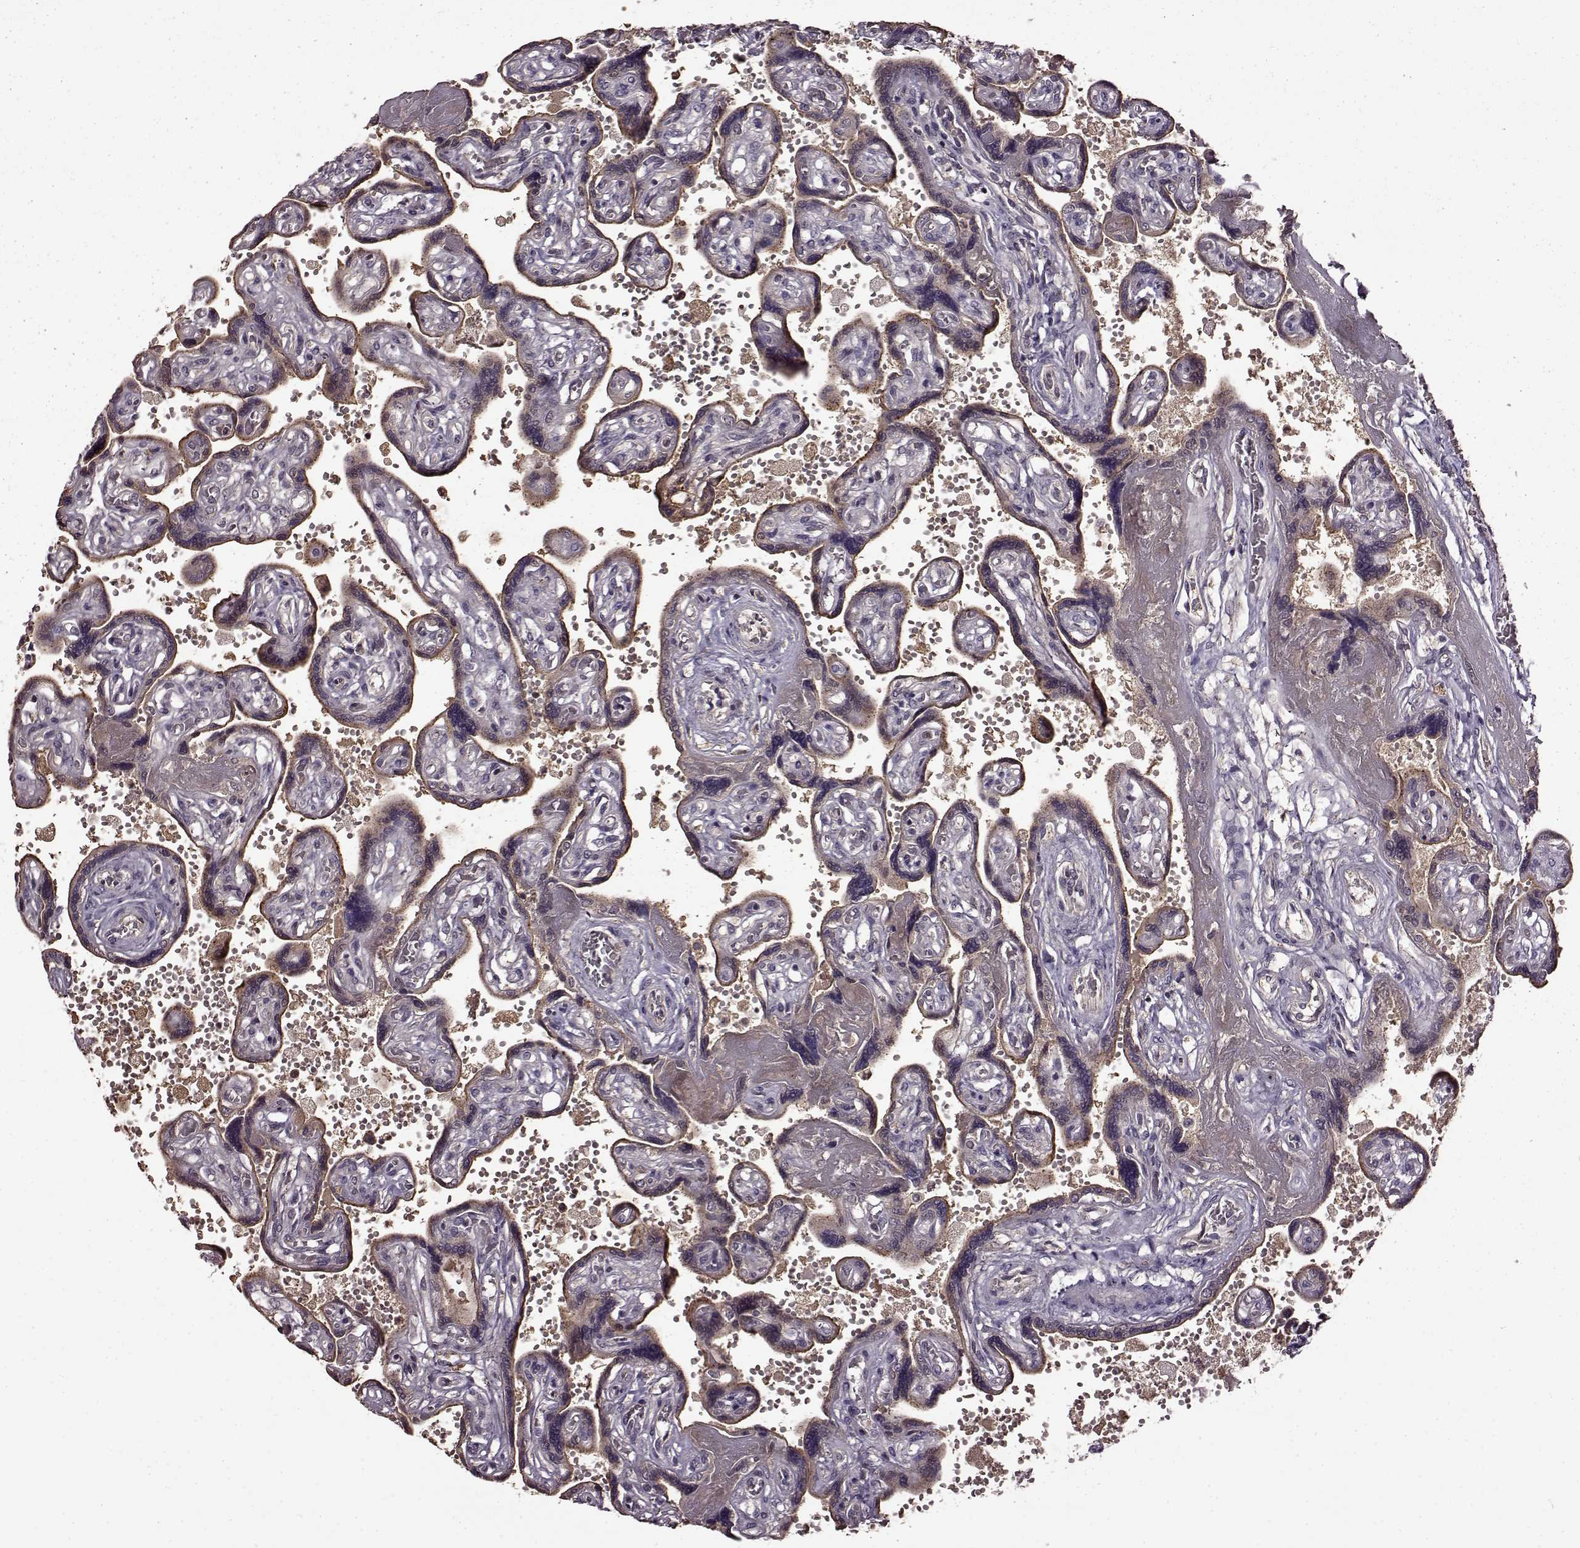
{"staining": {"intensity": "negative", "quantity": "none", "location": "none"}, "tissue": "placenta", "cell_type": "Decidual cells", "image_type": "normal", "snomed": [{"axis": "morphology", "description": "Normal tissue, NOS"}, {"axis": "topography", "description": "Placenta"}], "caption": "This is an immunohistochemistry (IHC) histopathology image of normal human placenta. There is no positivity in decidual cells.", "gene": "MAIP1", "patient": {"sex": "female", "age": 32}}